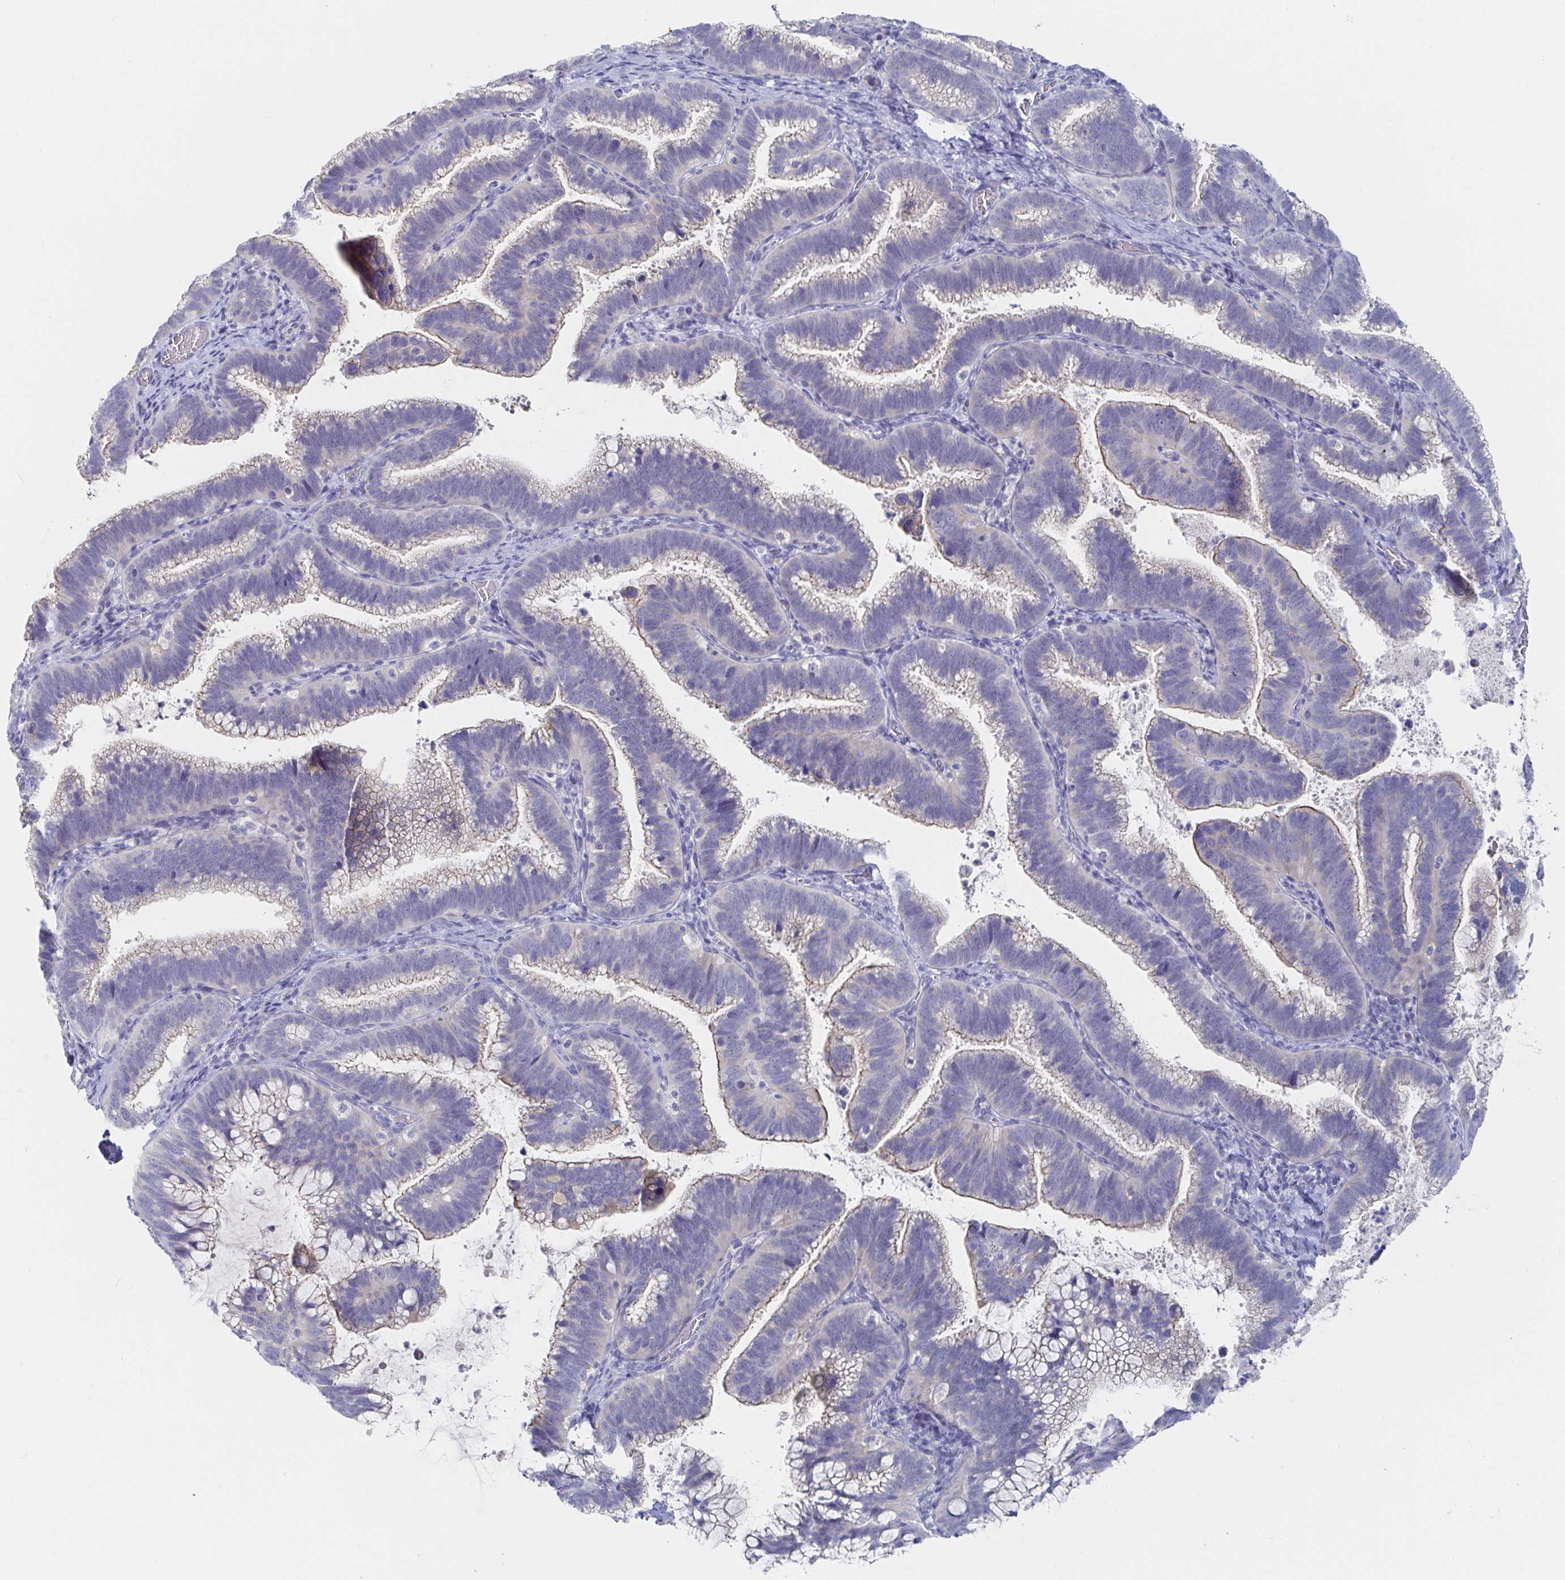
{"staining": {"intensity": "weak", "quantity": "<25%", "location": "cytoplasmic/membranous"}, "tissue": "cervical cancer", "cell_type": "Tumor cells", "image_type": "cancer", "snomed": [{"axis": "morphology", "description": "Adenocarcinoma, NOS"}, {"axis": "topography", "description": "Cervix"}], "caption": "Immunohistochemistry image of neoplastic tissue: adenocarcinoma (cervical) stained with DAB exhibits no significant protein expression in tumor cells.", "gene": "ZNF430", "patient": {"sex": "female", "age": 61}}